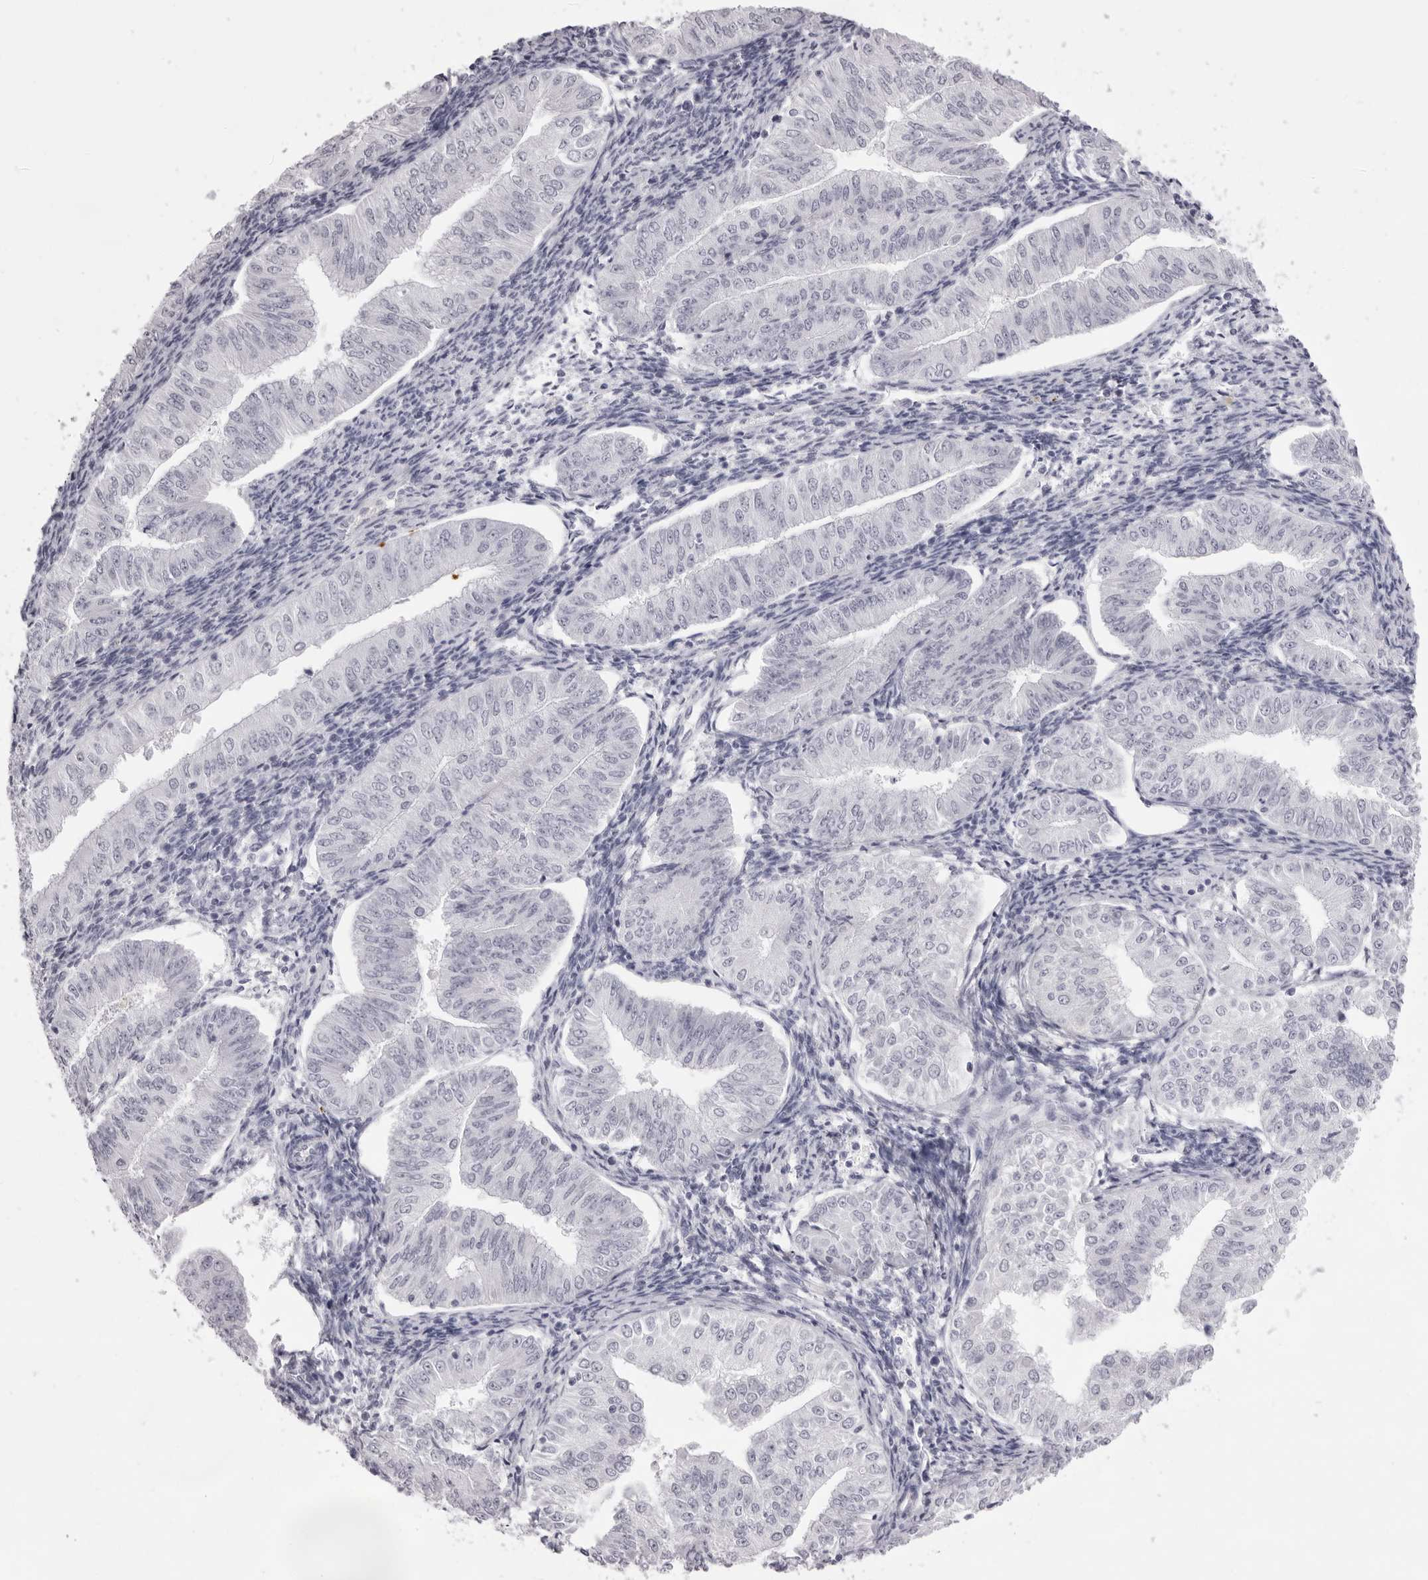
{"staining": {"intensity": "negative", "quantity": "none", "location": "none"}, "tissue": "endometrial cancer", "cell_type": "Tumor cells", "image_type": "cancer", "snomed": [{"axis": "morphology", "description": "Normal tissue, NOS"}, {"axis": "morphology", "description": "Adenocarcinoma, NOS"}, {"axis": "topography", "description": "Endometrium"}], "caption": "A micrograph of human endometrial adenocarcinoma is negative for staining in tumor cells.", "gene": "SPTA1", "patient": {"sex": "female", "age": 53}}